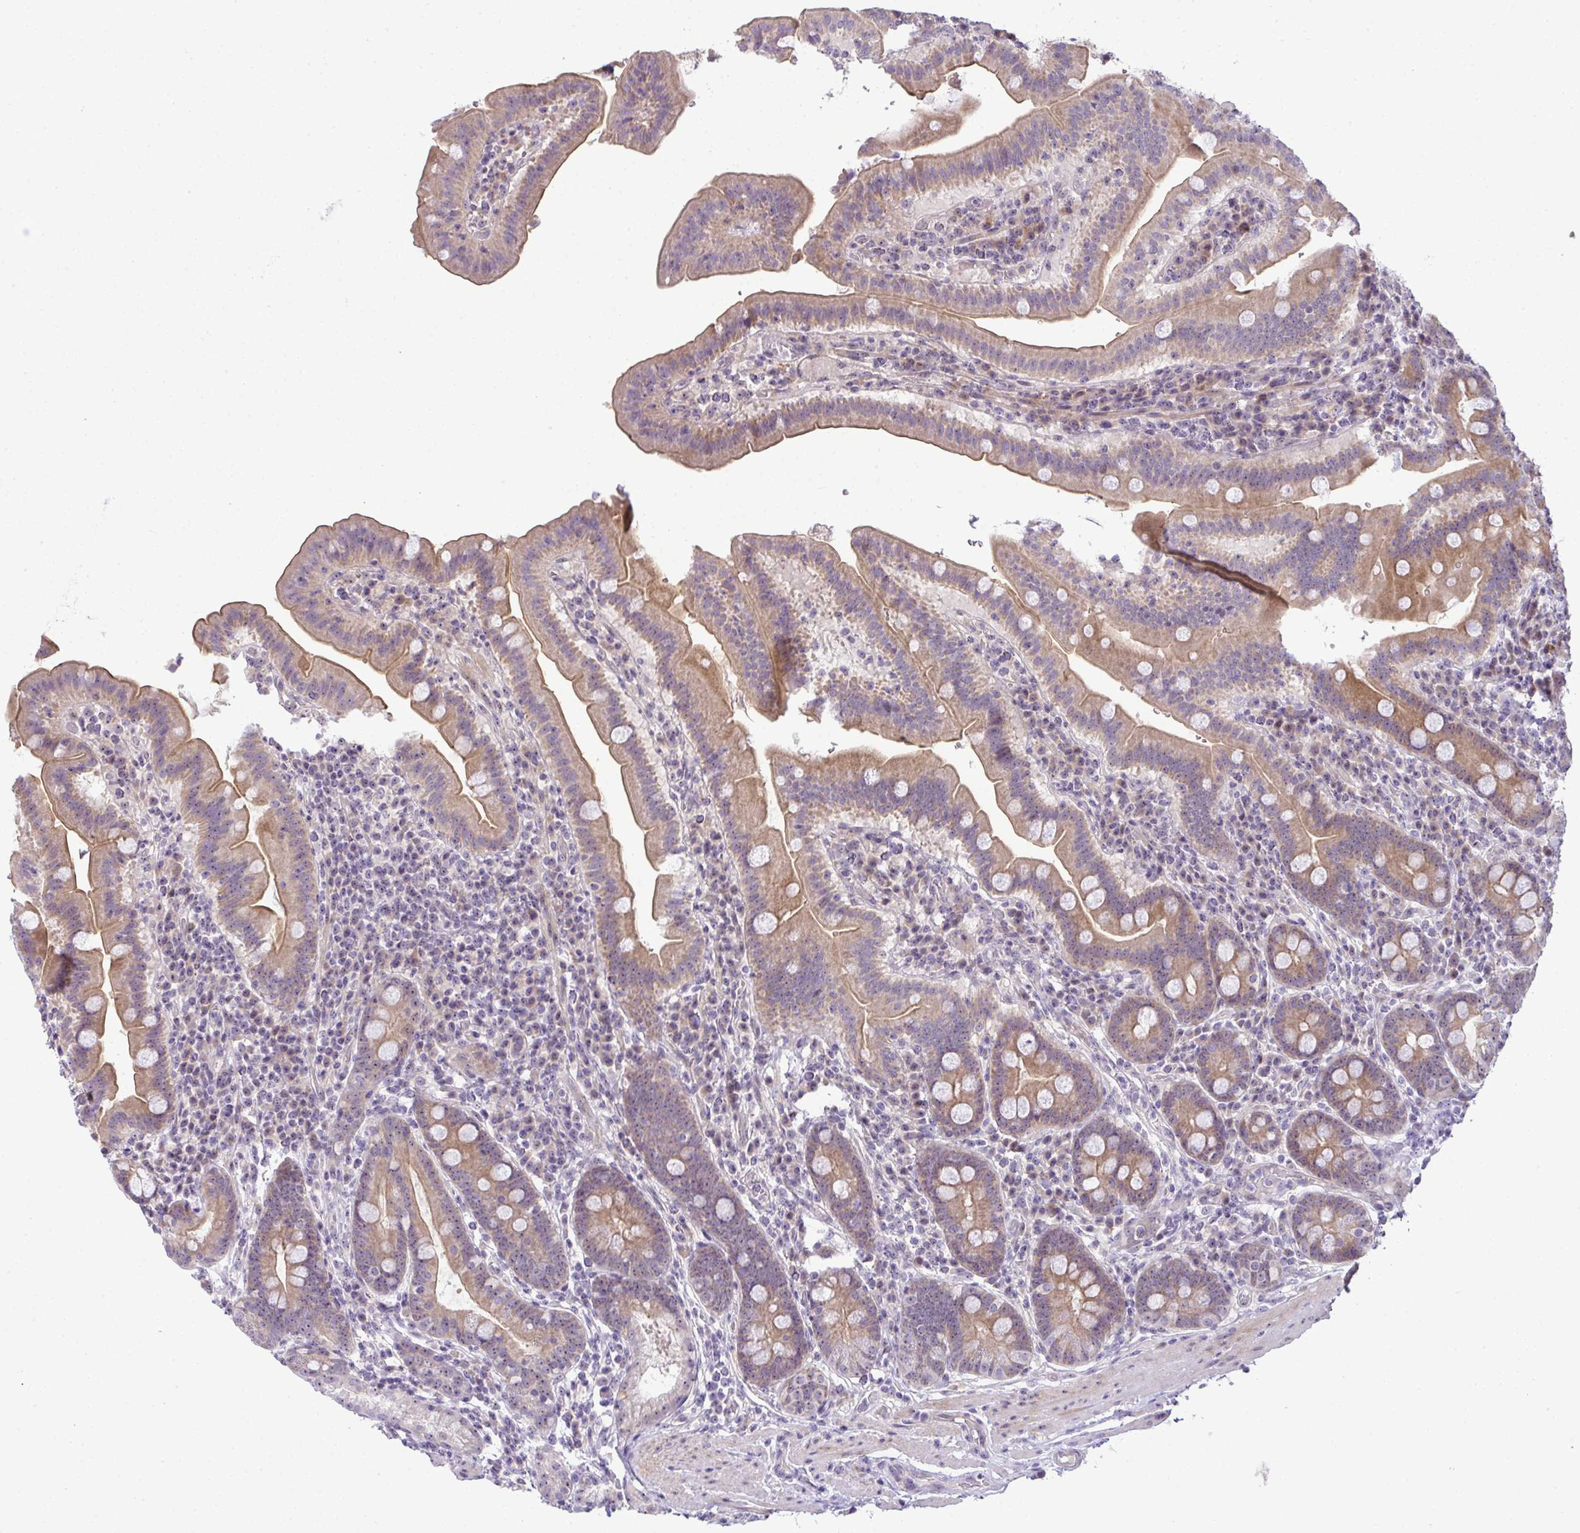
{"staining": {"intensity": "moderate", "quantity": ">75%", "location": "cytoplasmic/membranous,nuclear"}, "tissue": "small intestine", "cell_type": "Glandular cells", "image_type": "normal", "snomed": [{"axis": "morphology", "description": "Normal tissue, NOS"}, {"axis": "topography", "description": "Small intestine"}], "caption": "Brown immunohistochemical staining in benign small intestine reveals moderate cytoplasmic/membranous,nuclear positivity in approximately >75% of glandular cells. The staining was performed using DAB (3,3'-diaminobenzidine), with brown indicating positive protein expression. Nuclei are stained blue with hematoxylin.", "gene": "NT5C1A", "patient": {"sex": "male", "age": 26}}